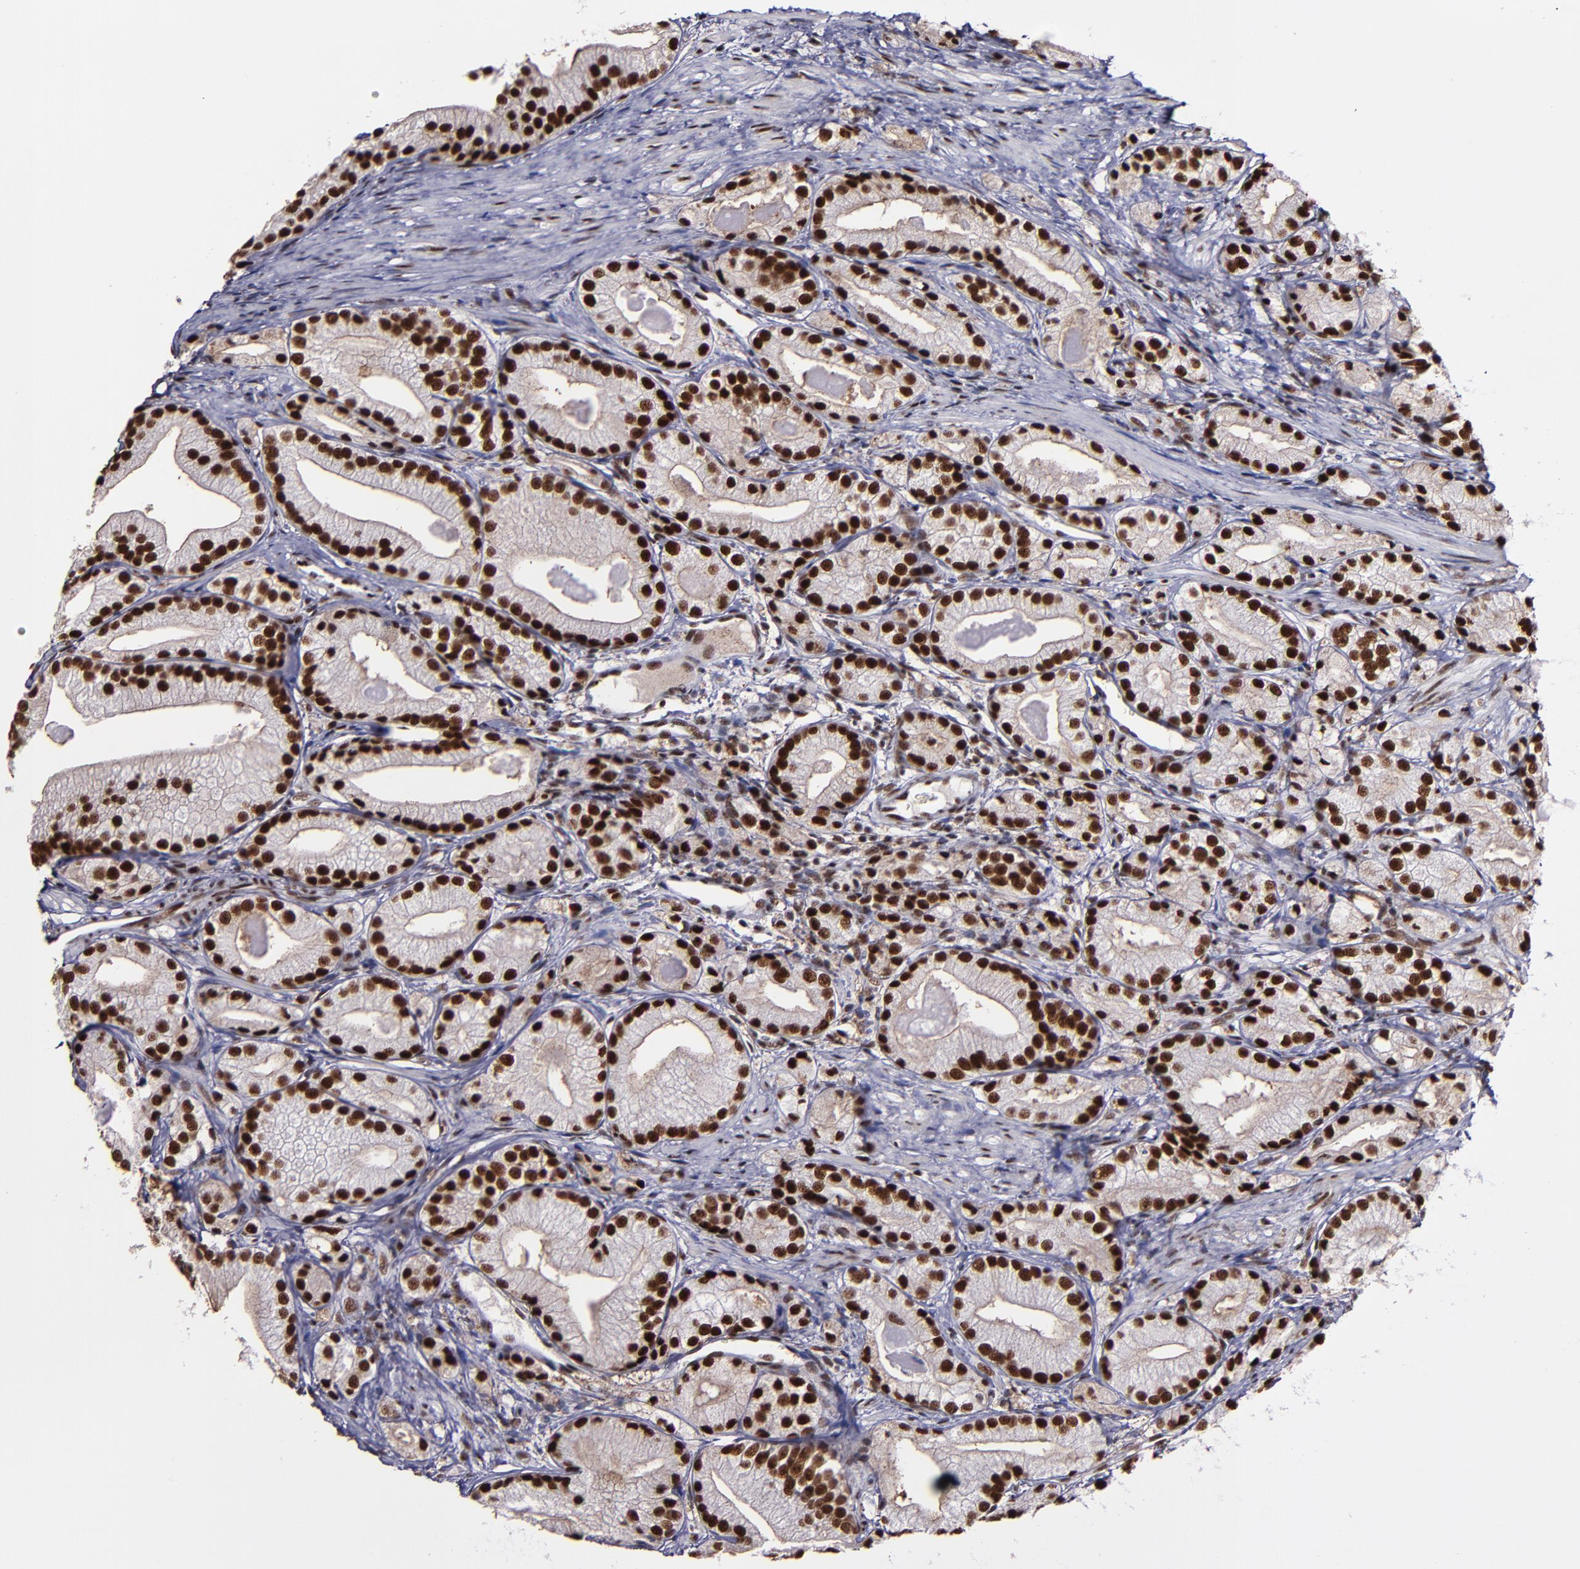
{"staining": {"intensity": "strong", "quantity": ">75%", "location": "nuclear"}, "tissue": "prostate cancer", "cell_type": "Tumor cells", "image_type": "cancer", "snomed": [{"axis": "morphology", "description": "Adenocarcinoma, Low grade"}, {"axis": "topography", "description": "Prostate"}], "caption": "This histopathology image displays adenocarcinoma (low-grade) (prostate) stained with immunohistochemistry (IHC) to label a protein in brown. The nuclear of tumor cells show strong positivity for the protein. Nuclei are counter-stained blue.", "gene": "PPP4R3A", "patient": {"sex": "male", "age": 69}}